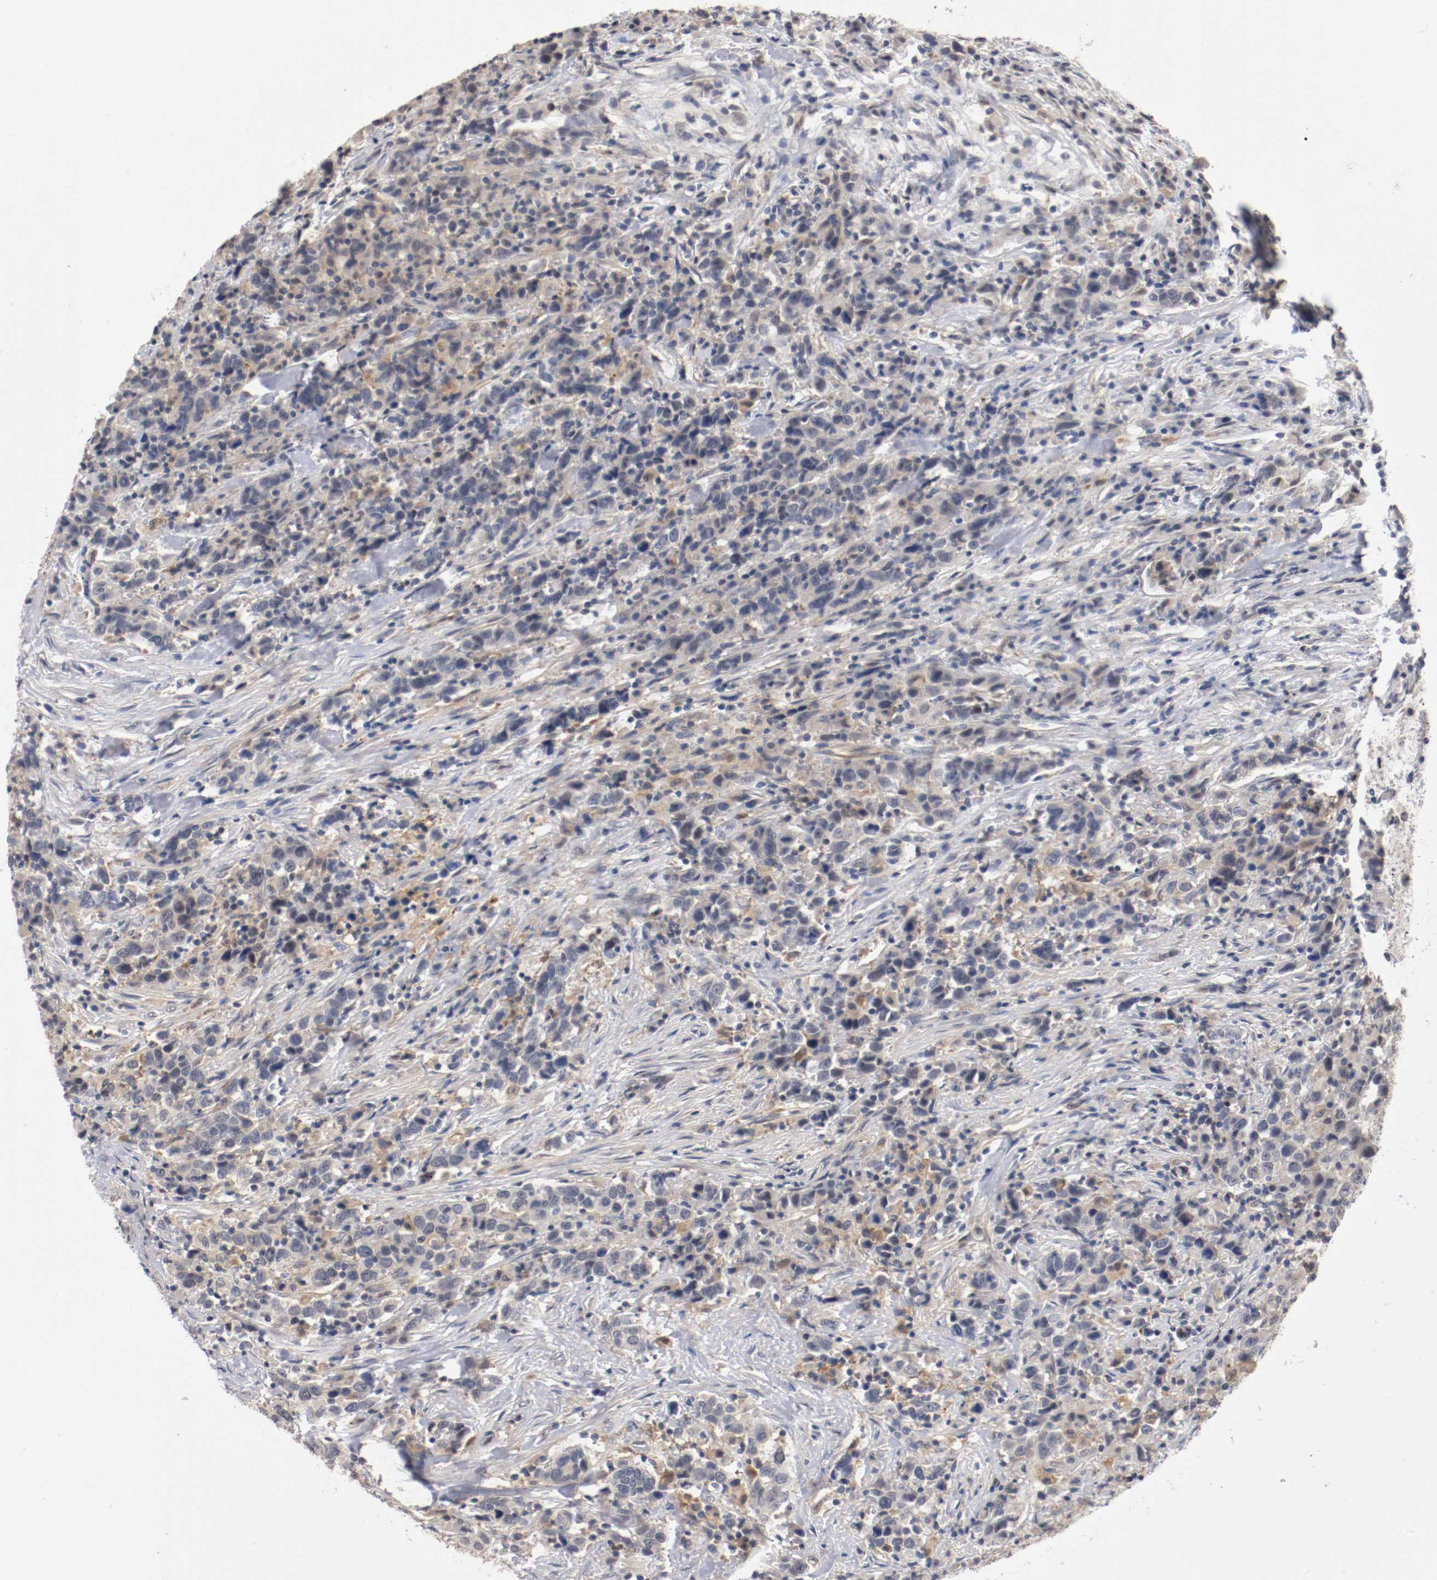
{"staining": {"intensity": "weak", "quantity": "<25%", "location": "cytoplasmic/membranous"}, "tissue": "urothelial cancer", "cell_type": "Tumor cells", "image_type": "cancer", "snomed": [{"axis": "morphology", "description": "Urothelial carcinoma, High grade"}, {"axis": "topography", "description": "Urinary bladder"}], "caption": "IHC of human high-grade urothelial carcinoma displays no expression in tumor cells. (Brightfield microscopy of DAB immunohistochemistry at high magnification).", "gene": "RBM23", "patient": {"sex": "male", "age": 61}}